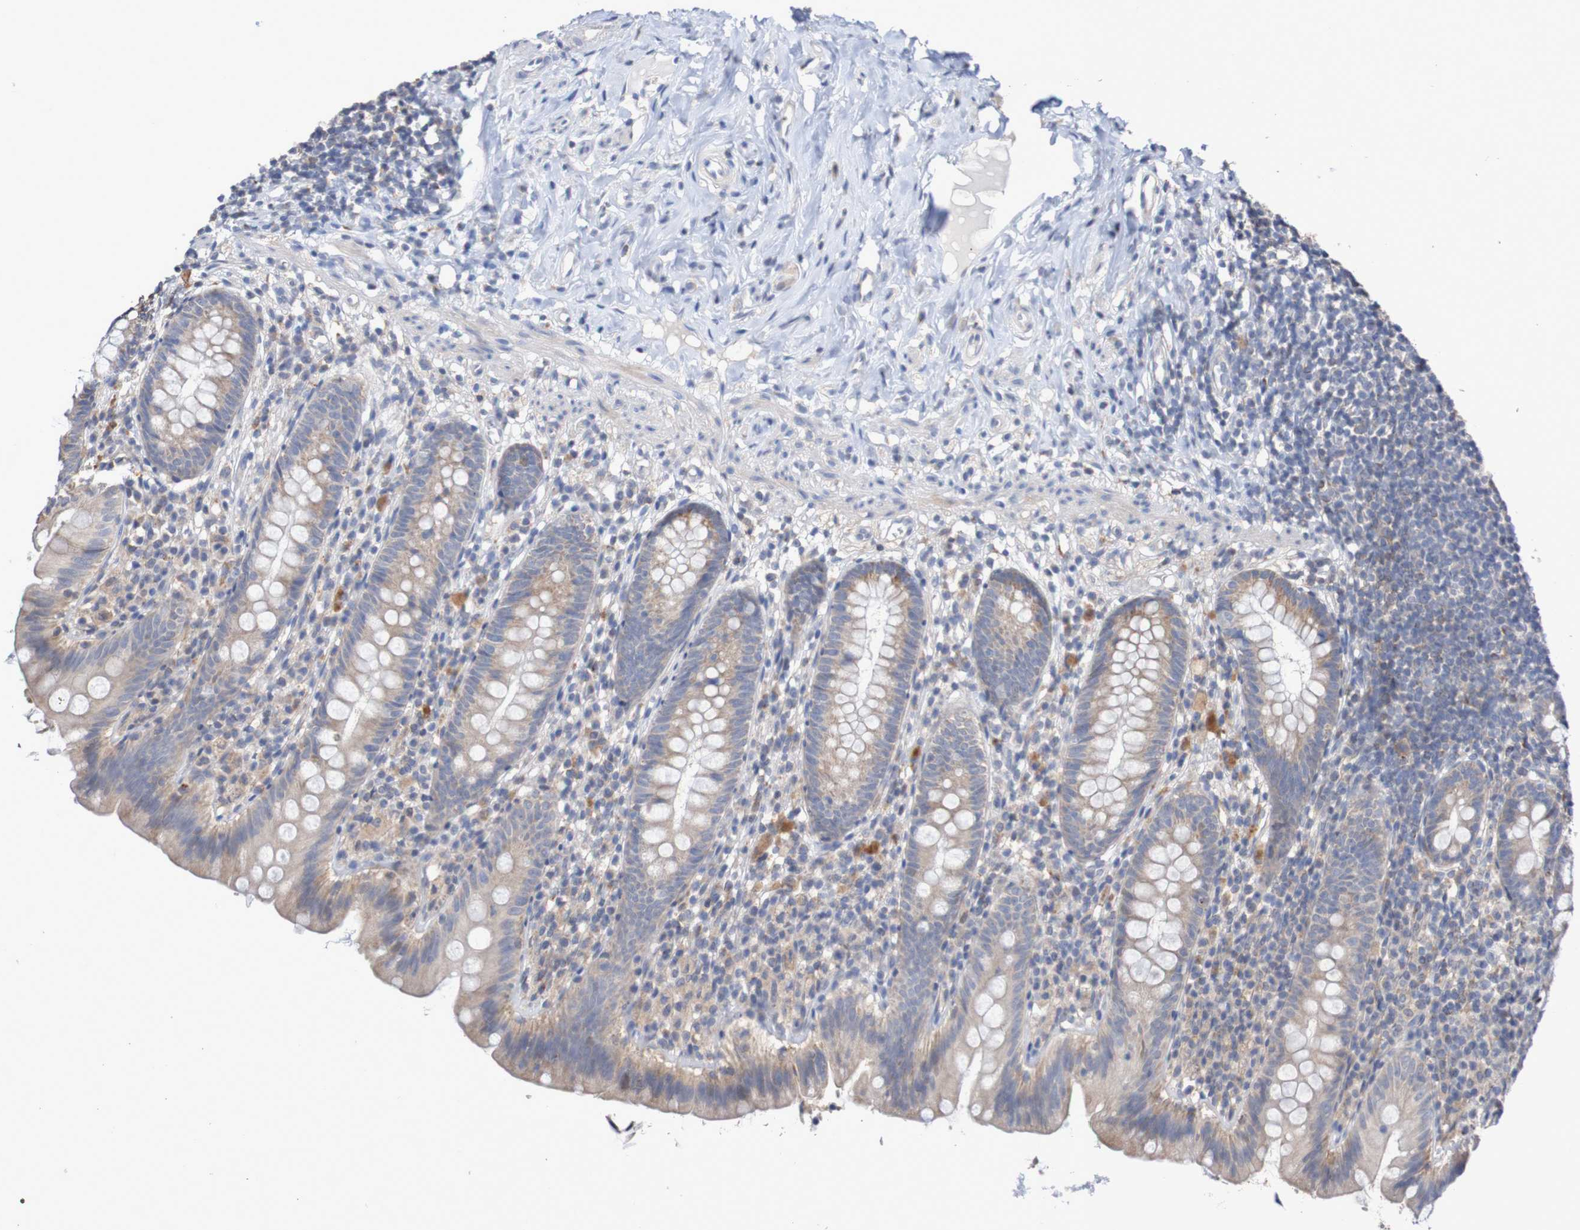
{"staining": {"intensity": "weak", "quantity": ">75%", "location": "cytoplasmic/membranous"}, "tissue": "appendix", "cell_type": "Glandular cells", "image_type": "normal", "snomed": [{"axis": "morphology", "description": "Normal tissue, NOS"}, {"axis": "topography", "description": "Appendix"}], "caption": "The image shows staining of normal appendix, revealing weak cytoplasmic/membranous protein positivity (brown color) within glandular cells. (Brightfield microscopy of DAB IHC at high magnification).", "gene": "C3orf18", "patient": {"sex": "male", "age": 52}}